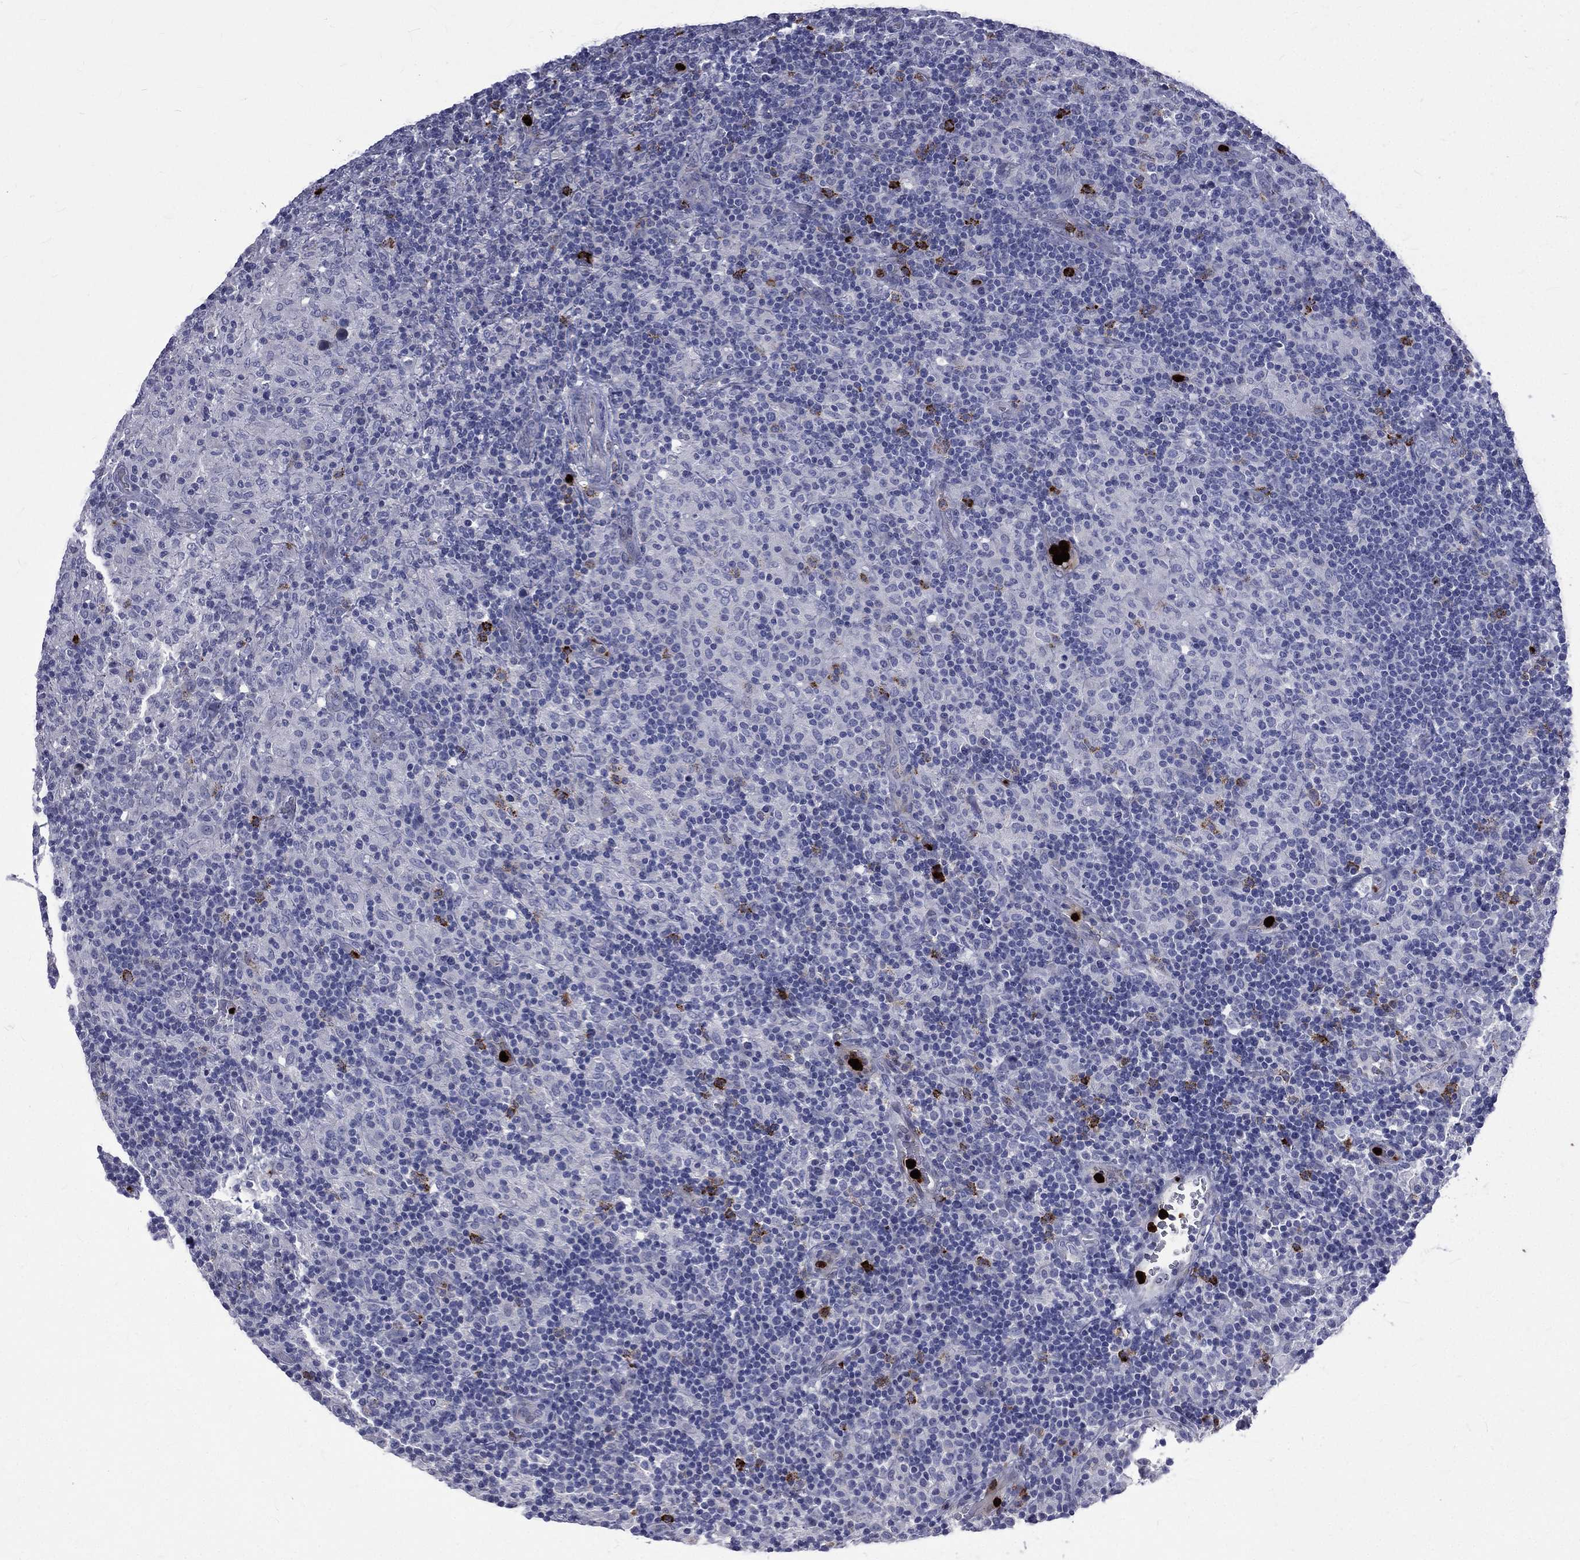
{"staining": {"intensity": "negative", "quantity": "none", "location": "none"}, "tissue": "lymphoma", "cell_type": "Tumor cells", "image_type": "cancer", "snomed": [{"axis": "morphology", "description": "Hodgkin's disease, NOS"}, {"axis": "topography", "description": "Lymph node"}], "caption": "This photomicrograph is of lymphoma stained with IHC to label a protein in brown with the nuclei are counter-stained blue. There is no staining in tumor cells.", "gene": "ELANE", "patient": {"sex": "male", "age": 70}}